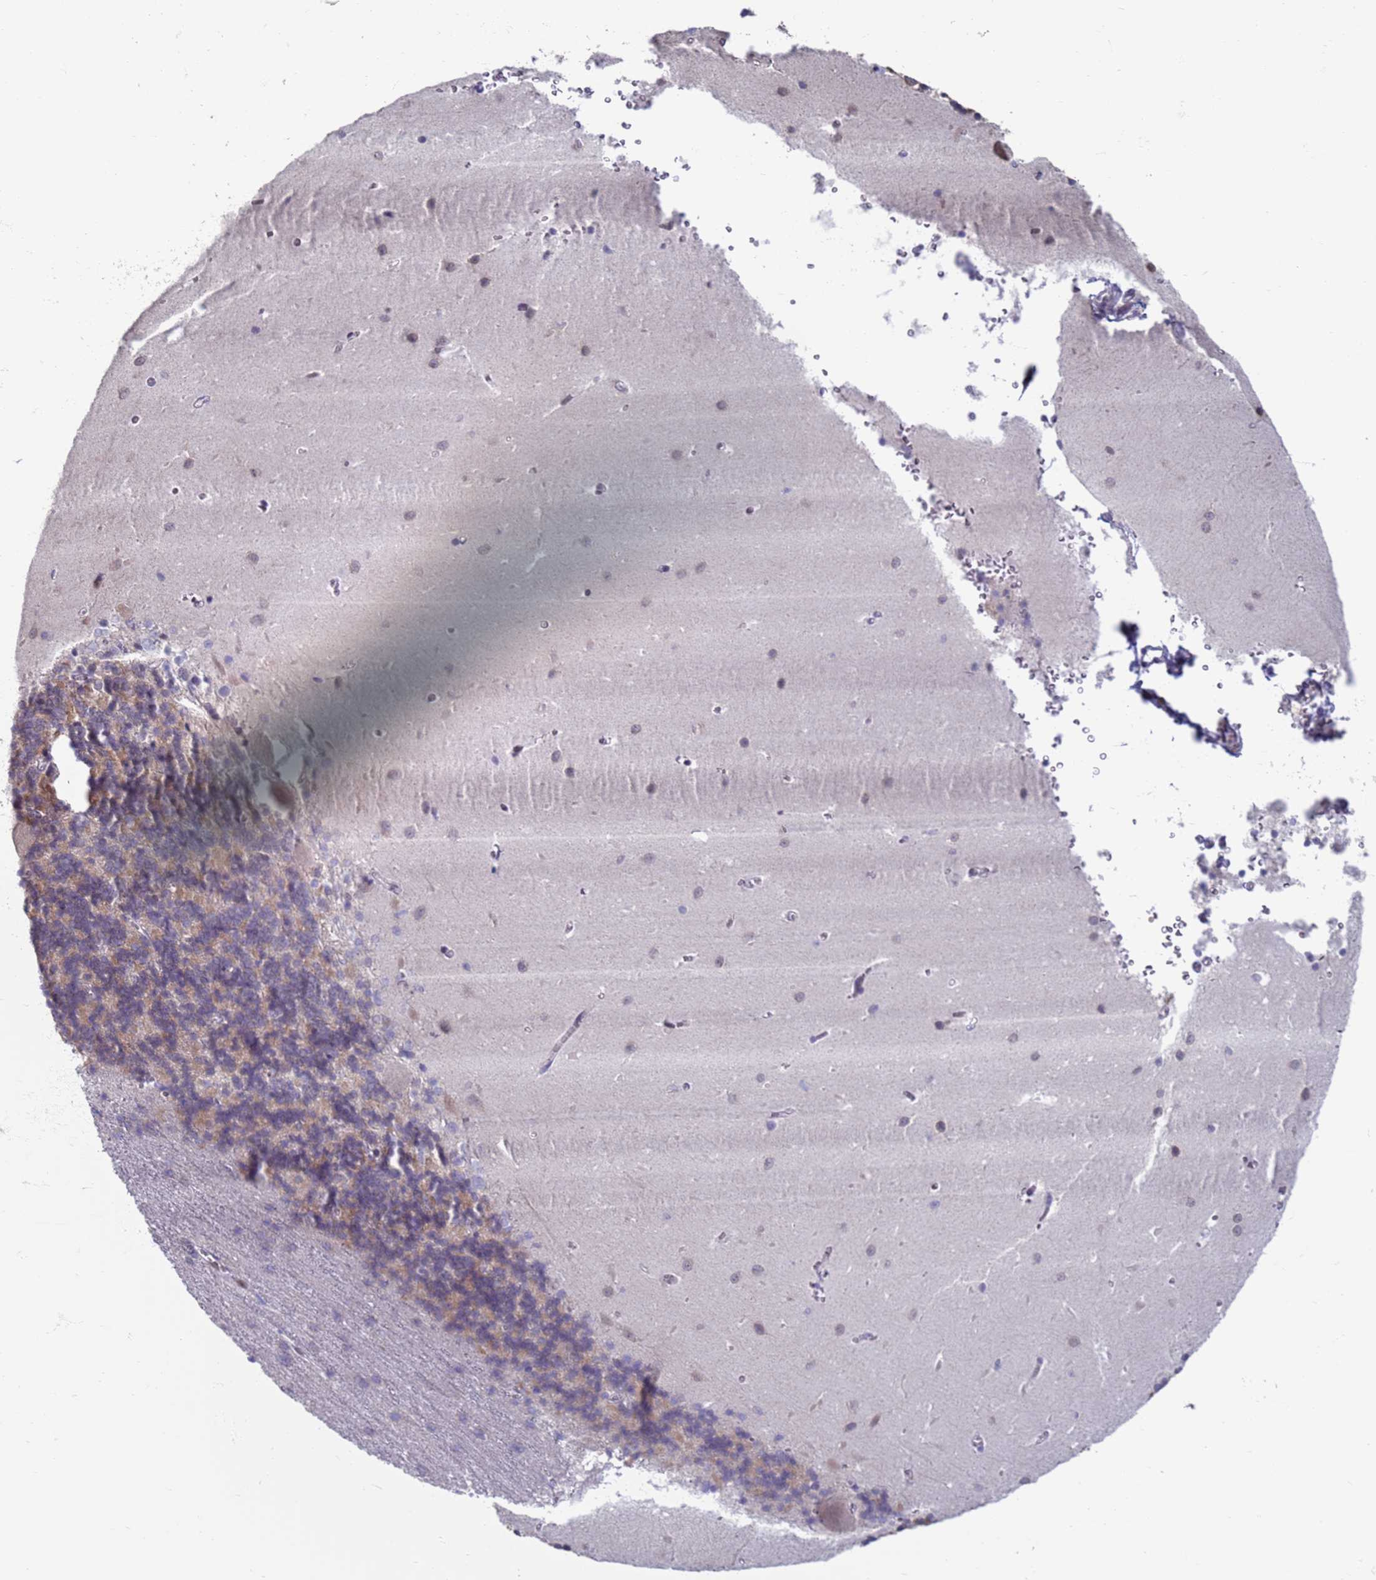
{"staining": {"intensity": "weak", "quantity": "25%-75%", "location": "cytoplasmic/membranous"}, "tissue": "cerebellum", "cell_type": "Cells in granular layer", "image_type": "normal", "snomed": [{"axis": "morphology", "description": "Normal tissue, NOS"}, {"axis": "topography", "description": "Cerebellum"}], "caption": "Cells in granular layer show low levels of weak cytoplasmic/membranous positivity in about 25%-75% of cells in benign human cerebellum.", "gene": "SAE1", "patient": {"sex": "male", "age": 37}}